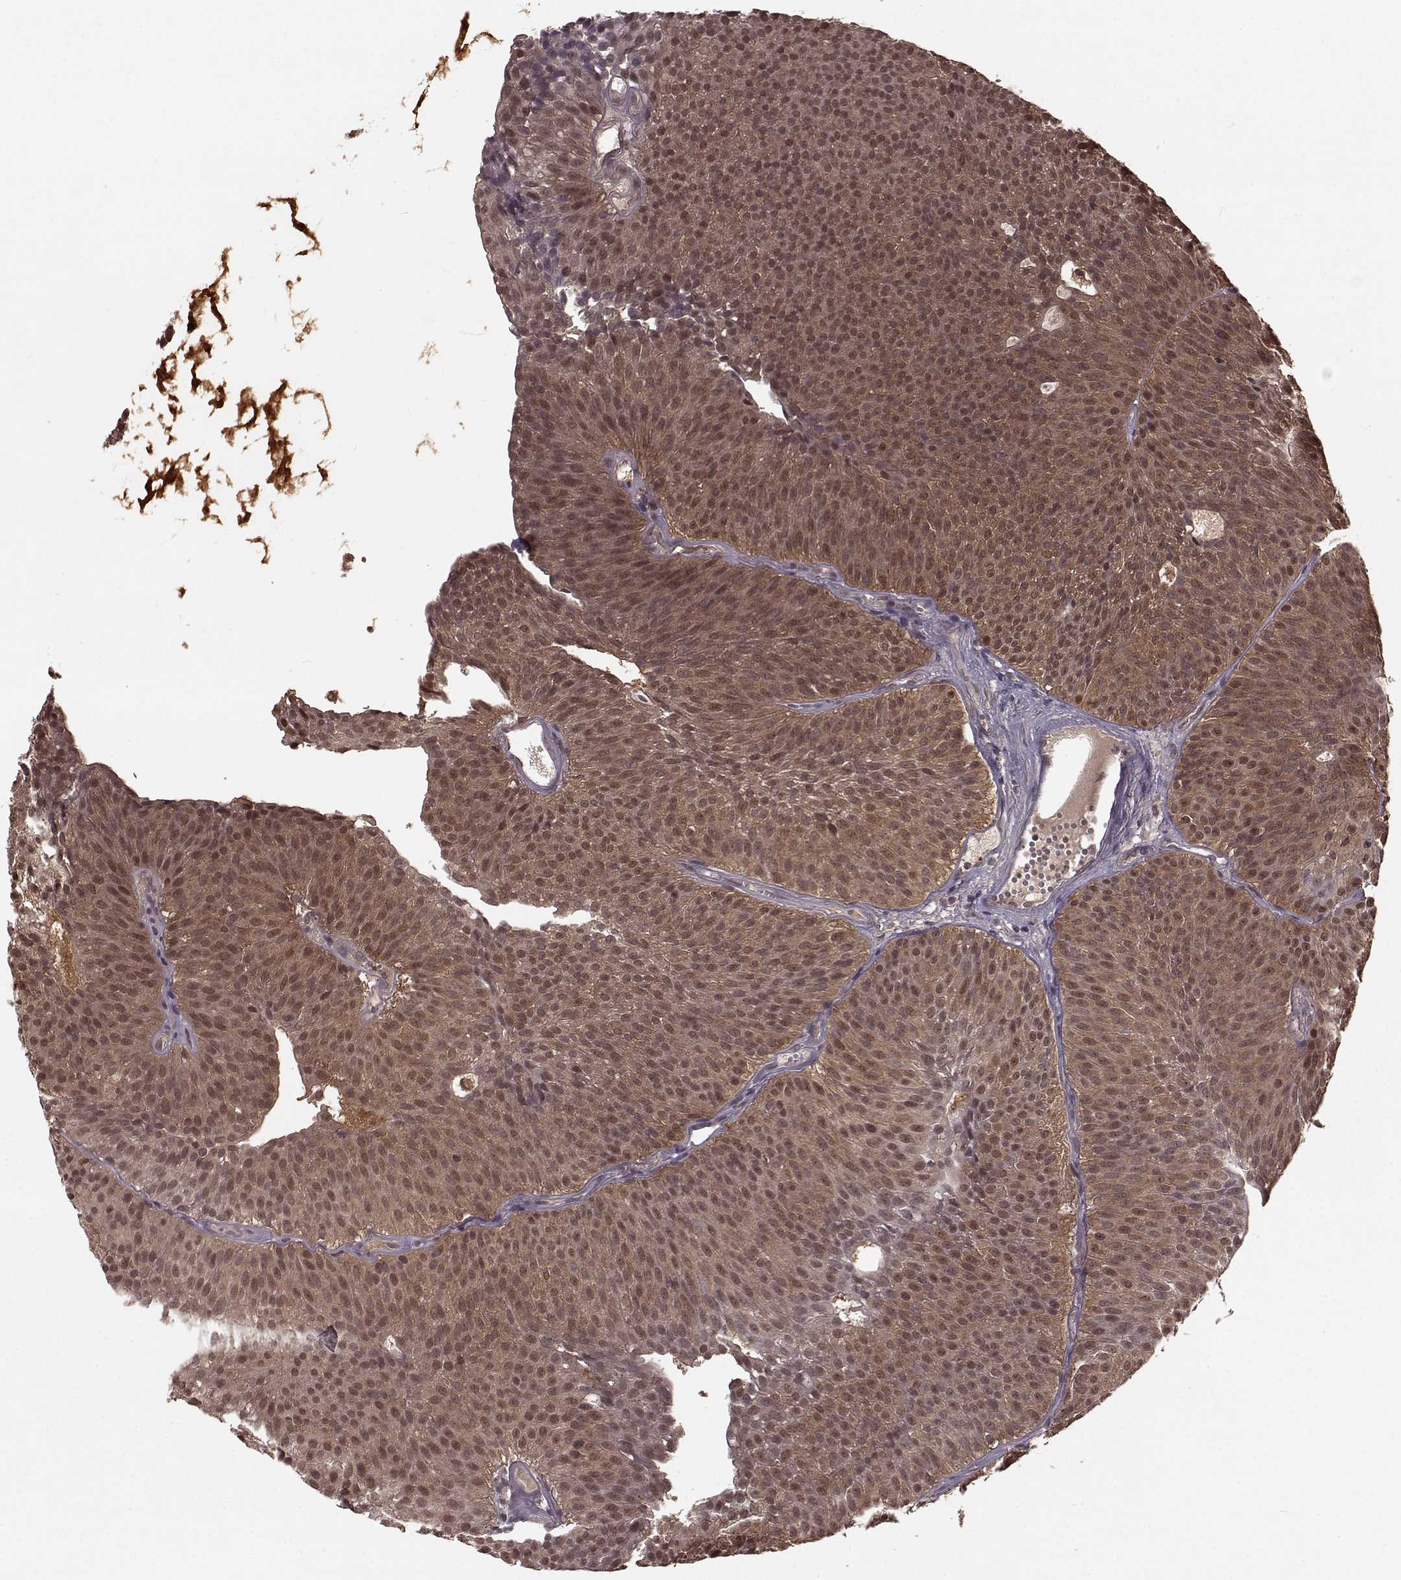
{"staining": {"intensity": "weak", "quantity": ">75%", "location": "cytoplasmic/membranous,nuclear"}, "tissue": "urothelial cancer", "cell_type": "Tumor cells", "image_type": "cancer", "snomed": [{"axis": "morphology", "description": "Urothelial carcinoma, Low grade"}, {"axis": "topography", "description": "Urinary bladder"}], "caption": "A brown stain labels weak cytoplasmic/membranous and nuclear positivity of a protein in human urothelial carcinoma (low-grade) tumor cells.", "gene": "GSS", "patient": {"sex": "male", "age": 63}}